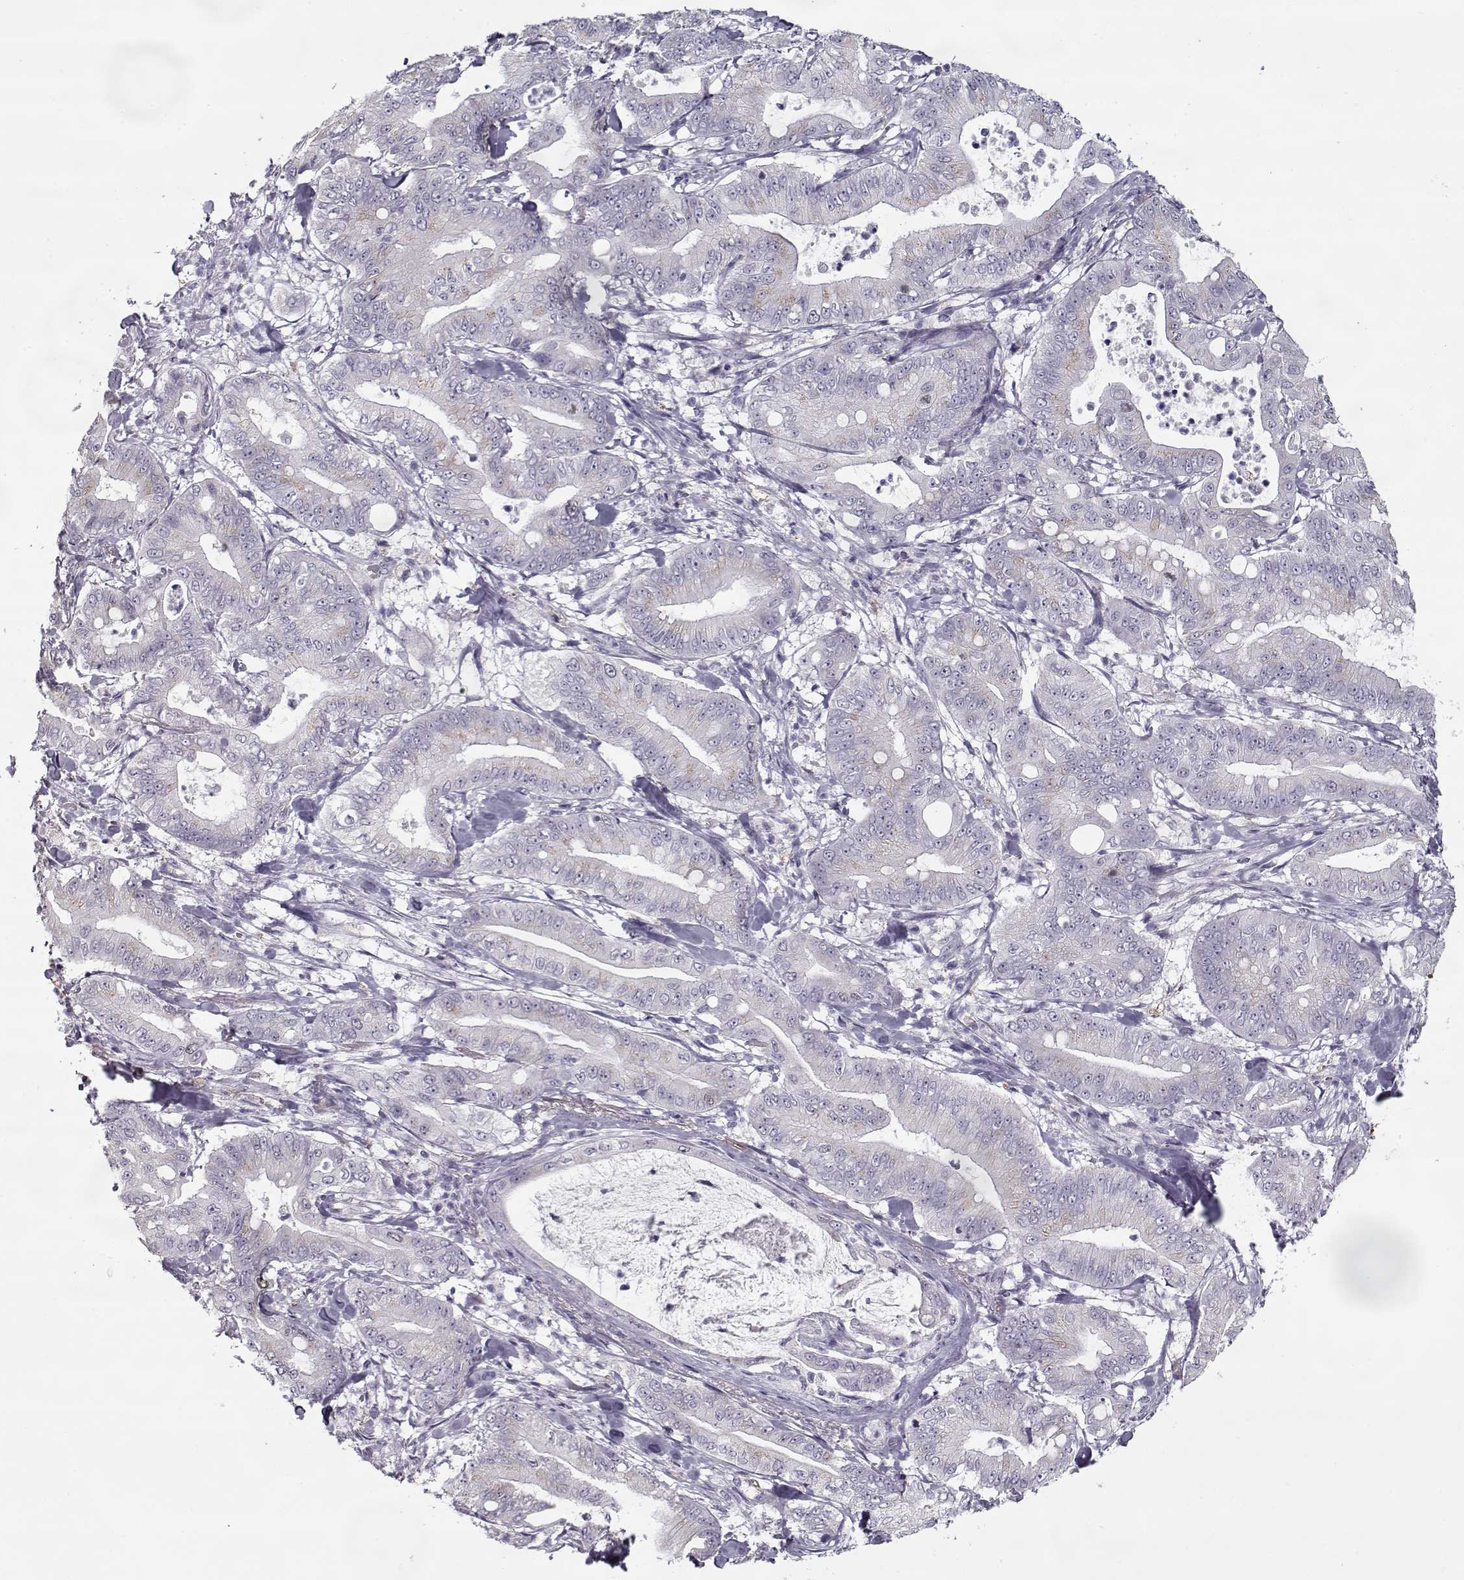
{"staining": {"intensity": "weak", "quantity": "<25%", "location": "cytoplasmic/membranous"}, "tissue": "pancreatic cancer", "cell_type": "Tumor cells", "image_type": "cancer", "snomed": [{"axis": "morphology", "description": "Adenocarcinoma, NOS"}, {"axis": "topography", "description": "Pancreas"}], "caption": "DAB immunohistochemical staining of human pancreatic cancer exhibits no significant expression in tumor cells. (Stains: DAB (3,3'-diaminobenzidine) IHC with hematoxylin counter stain, Microscopy: brightfield microscopy at high magnification).", "gene": "SEC16B", "patient": {"sex": "male", "age": 71}}